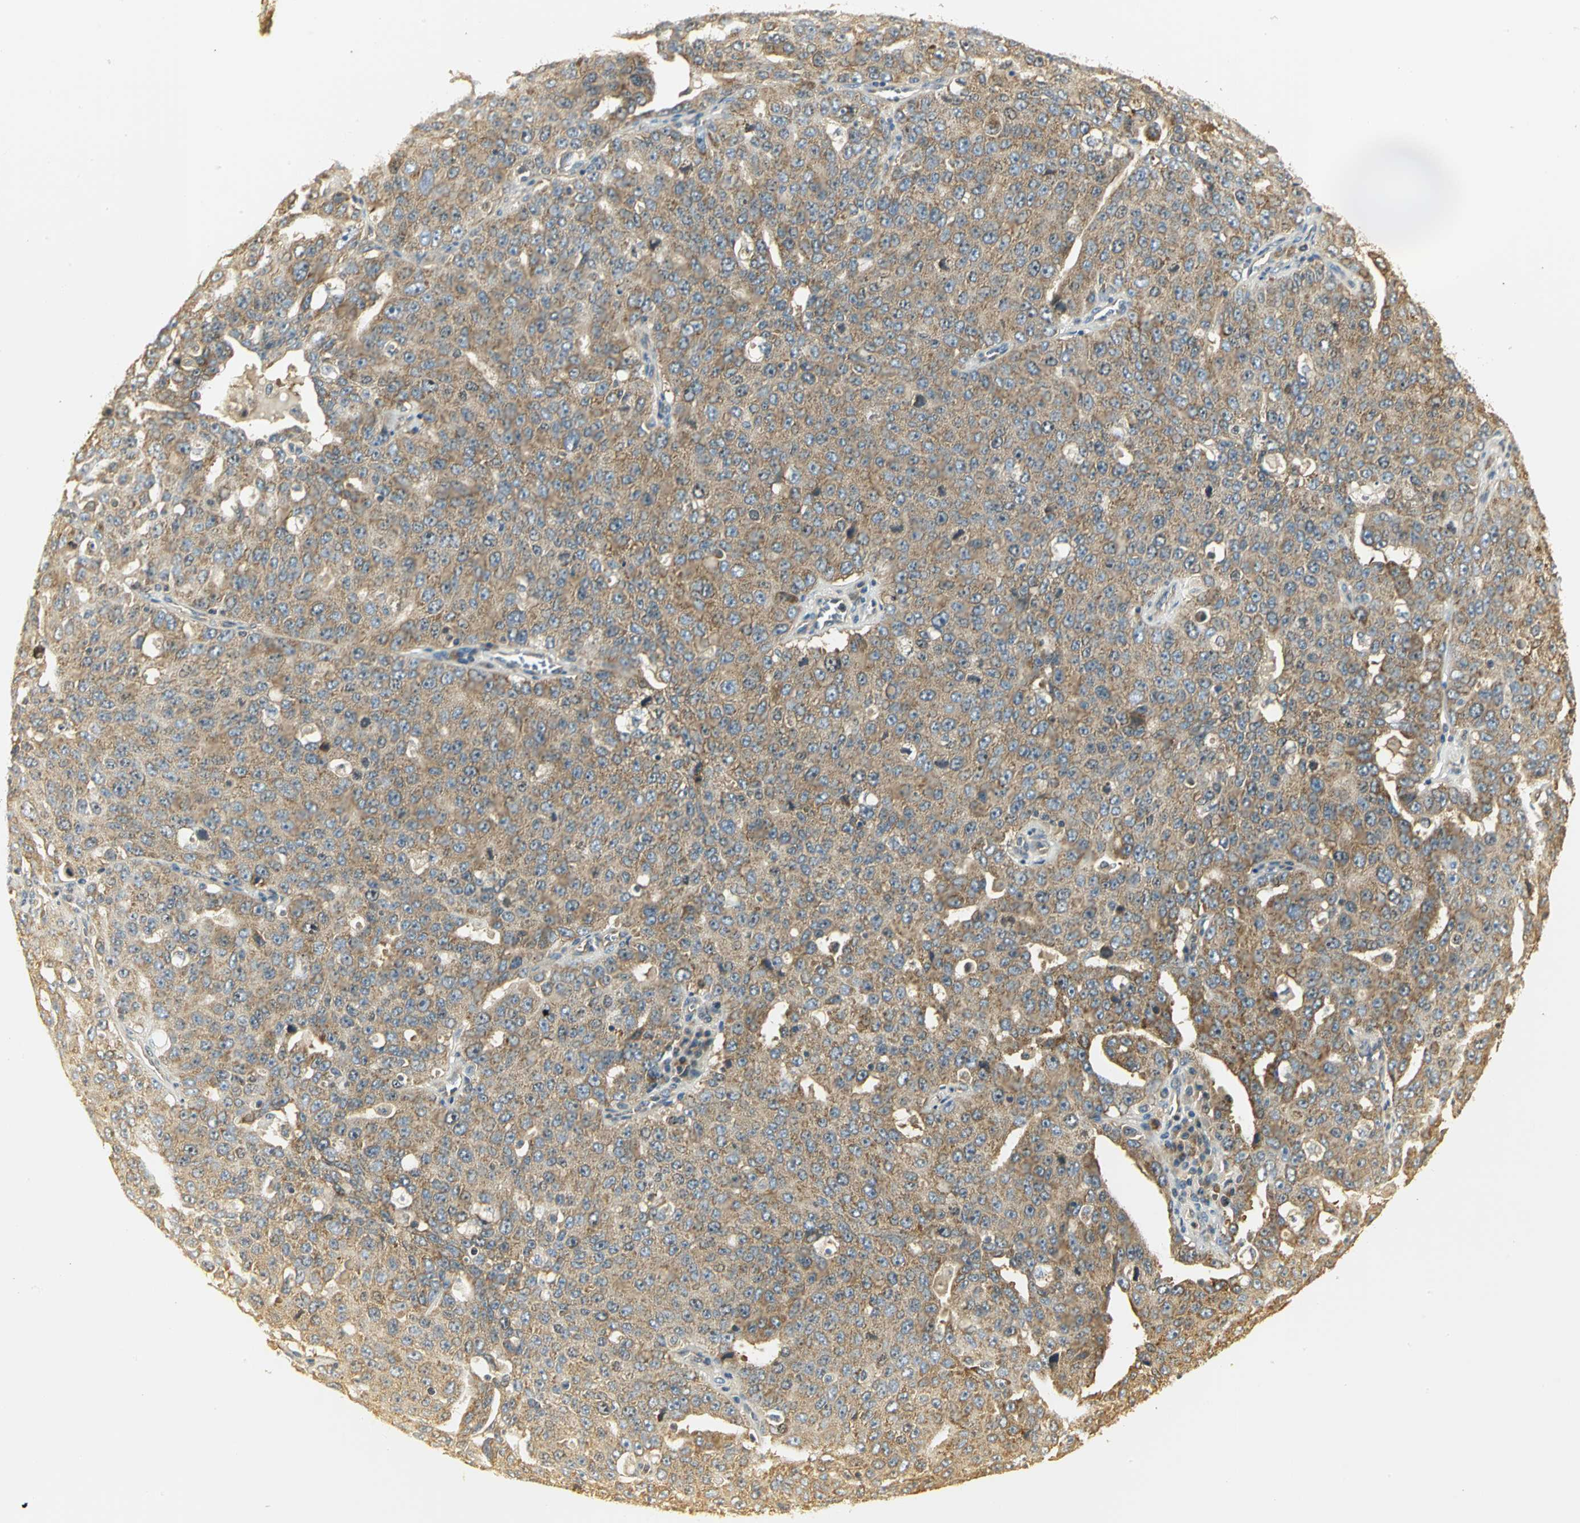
{"staining": {"intensity": "moderate", "quantity": ">75%", "location": "cytoplasmic/membranous"}, "tissue": "ovarian cancer", "cell_type": "Tumor cells", "image_type": "cancer", "snomed": [{"axis": "morphology", "description": "Carcinoma, endometroid"}, {"axis": "topography", "description": "Ovary"}], "caption": "This image shows endometroid carcinoma (ovarian) stained with IHC to label a protein in brown. The cytoplasmic/membranous of tumor cells show moderate positivity for the protein. Nuclei are counter-stained blue.", "gene": "RARS1", "patient": {"sex": "female", "age": 62}}